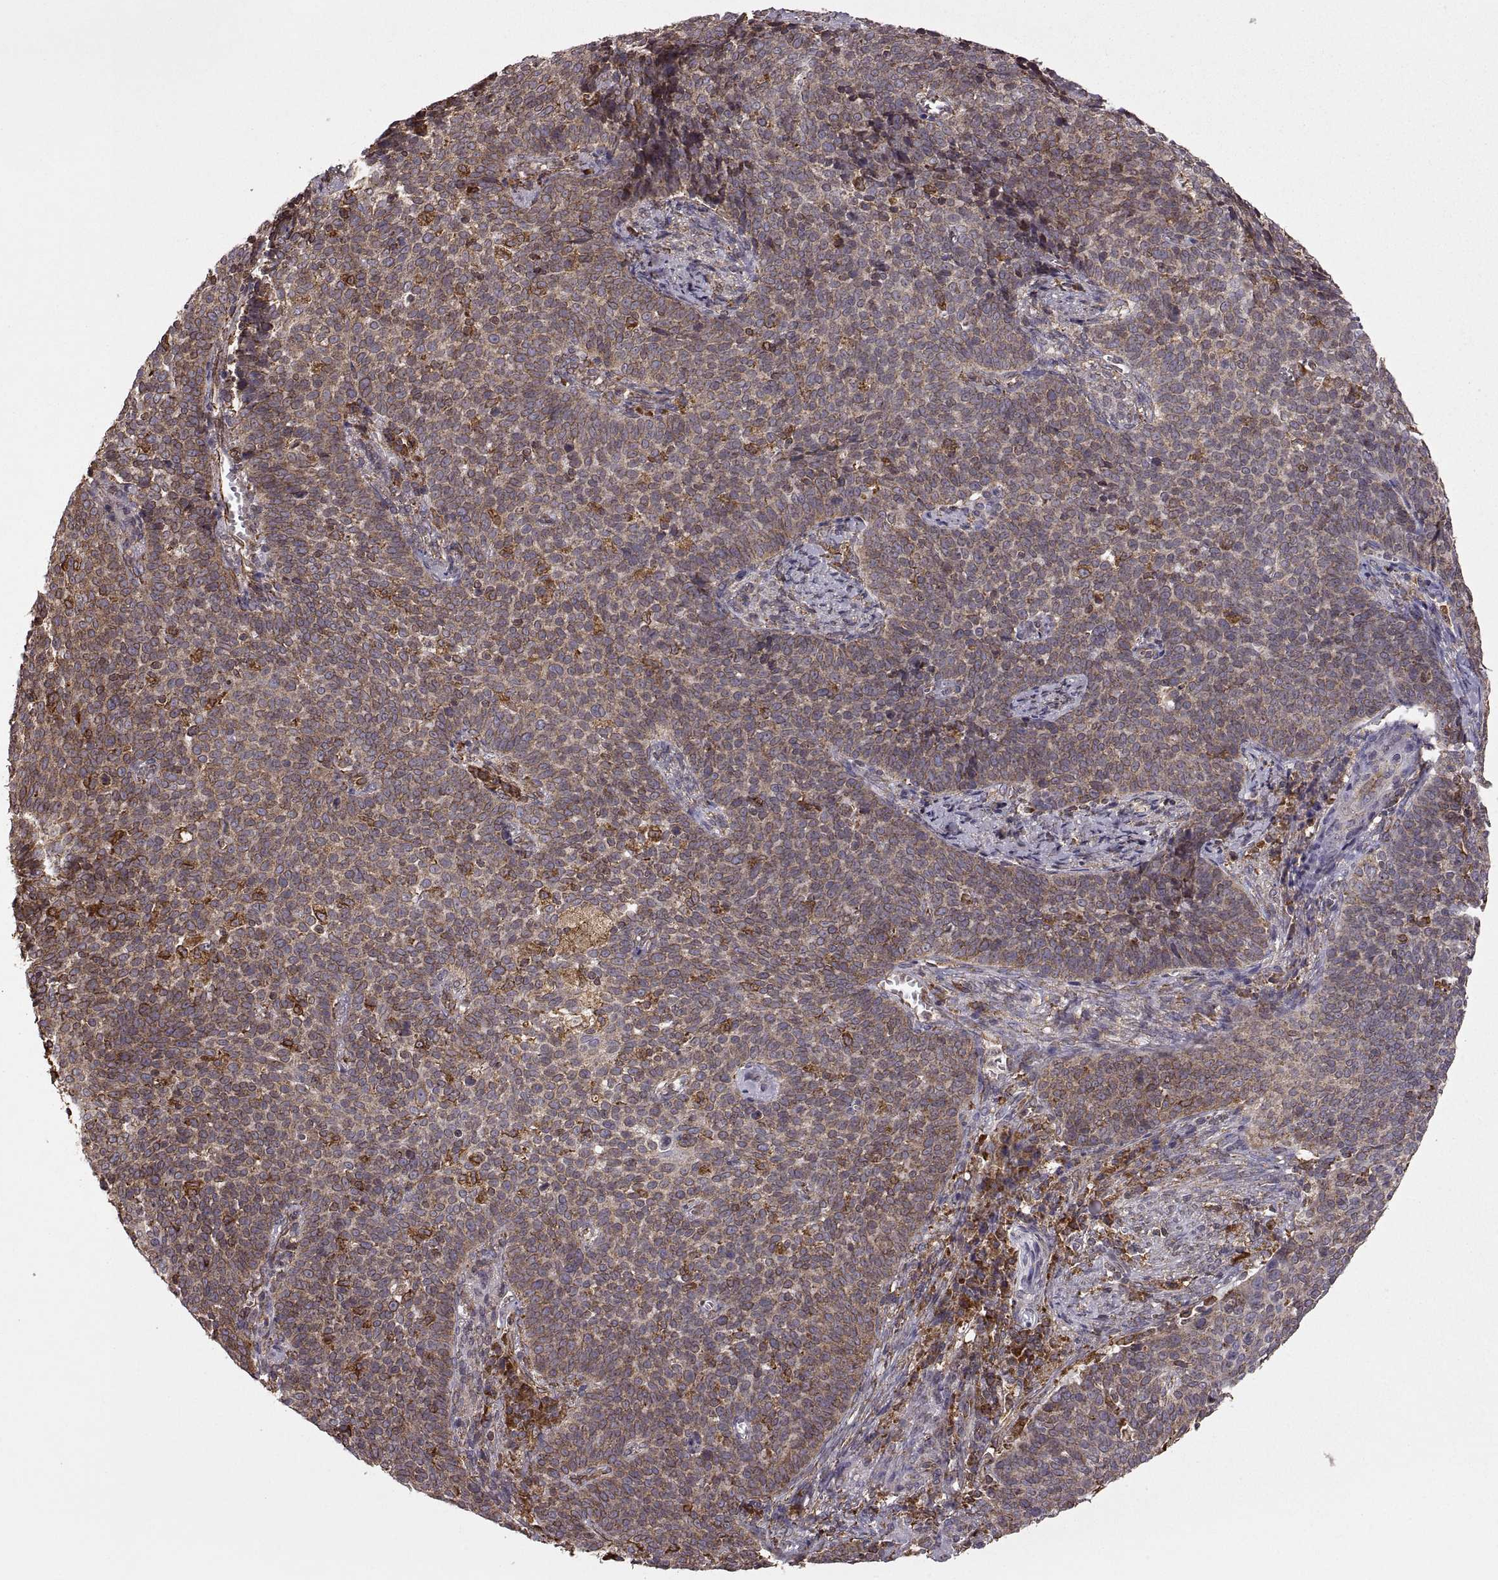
{"staining": {"intensity": "strong", "quantity": "<25%", "location": "cytoplasmic/membranous"}, "tissue": "cervical cancer", "cell_type": "Tumor cells", "image_type": "cancer", "snomed": [{"axis": "morphology", "description": "Squamous cell carcinoma, NOS"}, {"axis": "topography", "description": "Cervix"}], "caption": "A brown stain highlights strong cytoplasmic/membranous expression of a protein in human cervical squamous cell carcinoma tumor cells. (Stains: DAB (3,3'-diaminobenzidine) in brown, nuclei in blue, Microscopy: brightfield microscopy at high magnification).", "gene": "PDIA3", "patient": {"sex": "female", "age": 39}}